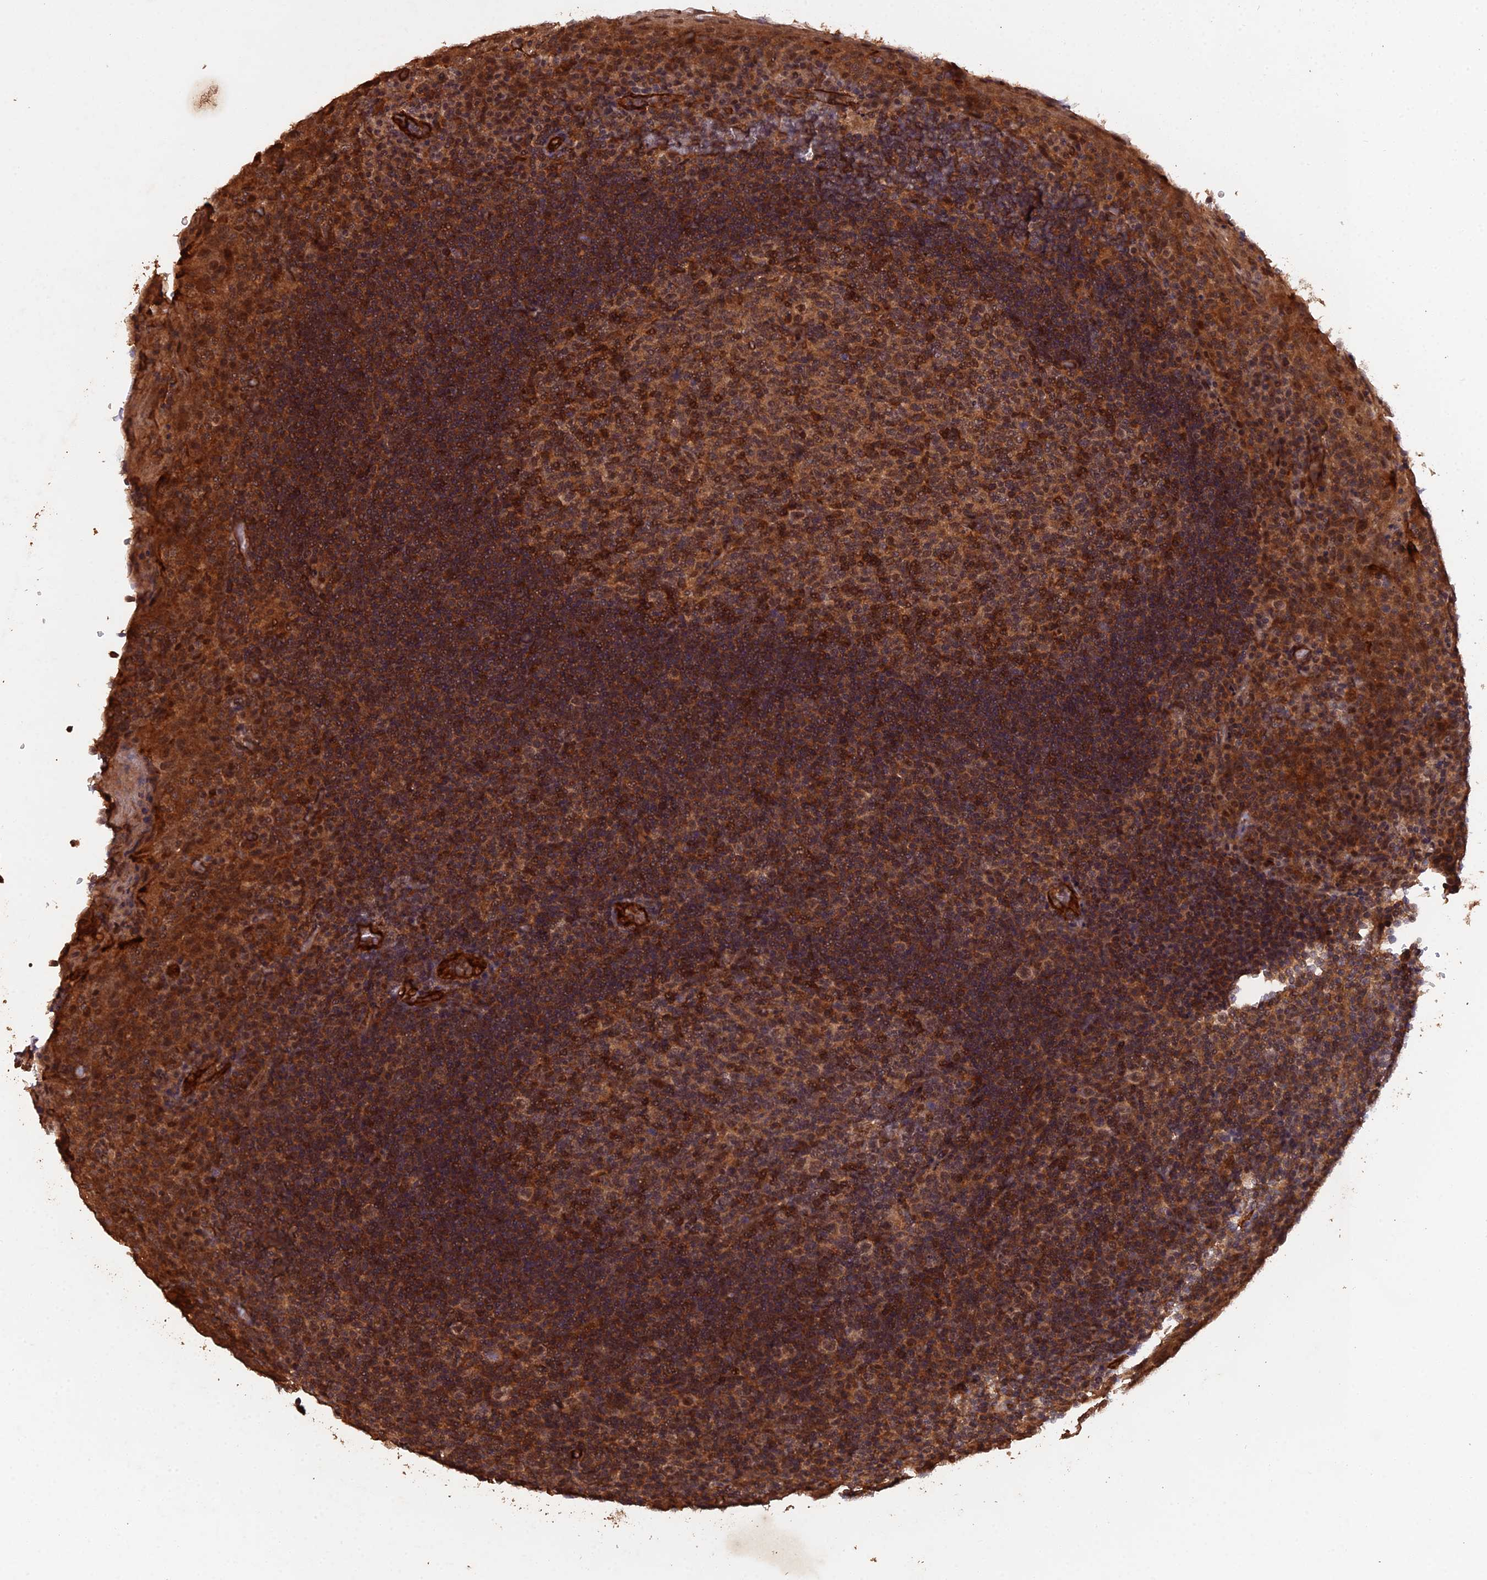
{"staining": {"intensity": "moderate", "quantity": "25%-75%", "location": "cytoplasmic/membranous,nuclear"}, "tissue": "tonsil", "cell_type": "Germinal center cells", "image_type": "normal", "snomed": [{"axis": "morphology", "description": "Normal tissue, NOS"}, {"axis": "topography", "description": "Tonsil"}], "caption": "An image of tonsil stained for a protein shows moderate cytoplasmic/membranous,nuclear brown staining in germinal center cells.", "gene": "RALGAPA2", "patient": {"sex": "male", "age": 17}}